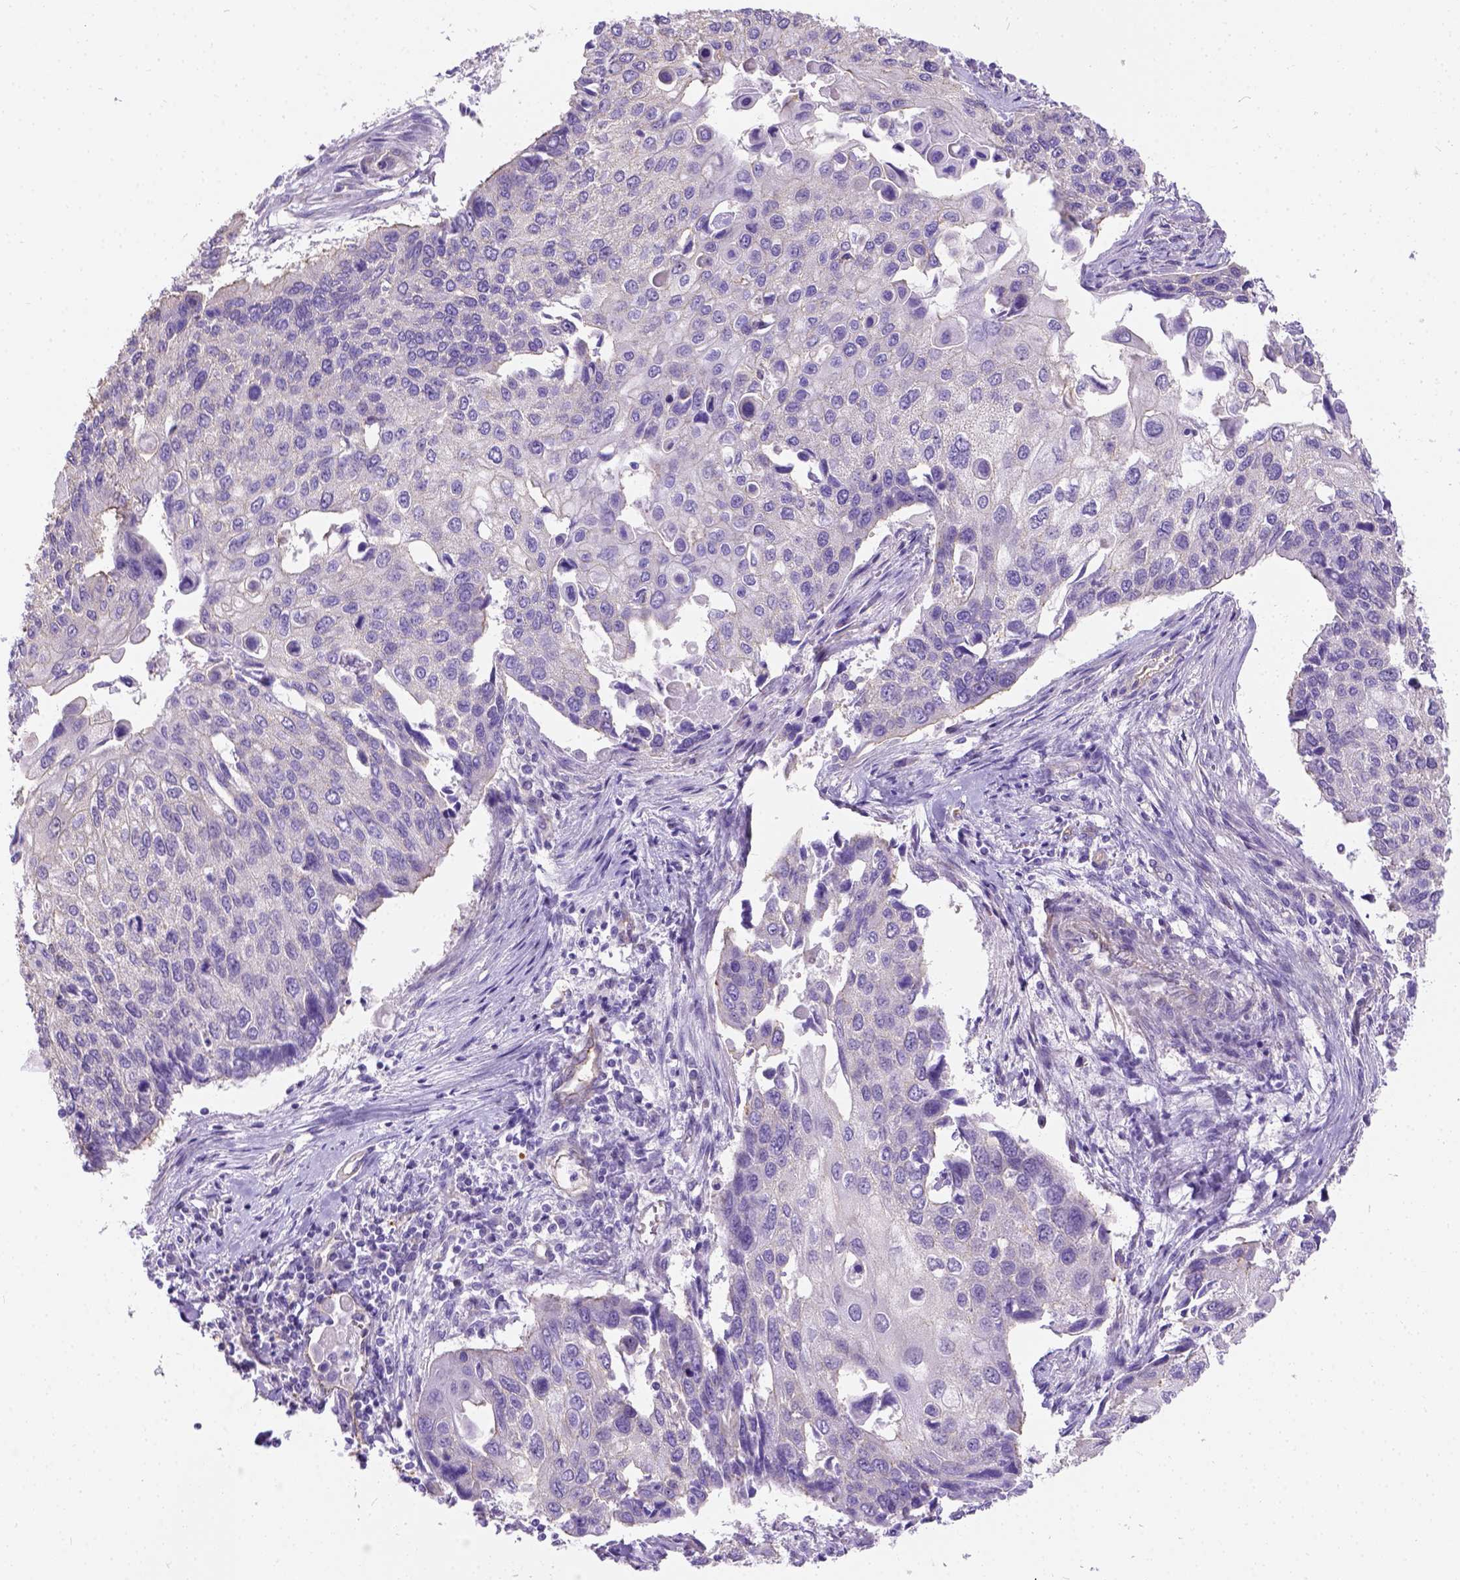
{"staining": {"intensity": "negative", "quantity": "none", "location": "none"}, "tissue": "lung cancer", "cell_type": "Tumor cells", "image_type": "cancer", "snomed": [{"axis": "morphology", "description": "Squamous cell carcinoma, NOS"}, {"axis": "morphology", "description": "Squamous cell carcinoma, metastatic, NOS"}, {"axis": "topography", "description": "Lung"}], "caption": "Micrograph shows no protein expression in tumor cells of lung cancer tissue.", "gene": "PHF7", "patient": {"sex": "male", "age": 63}}